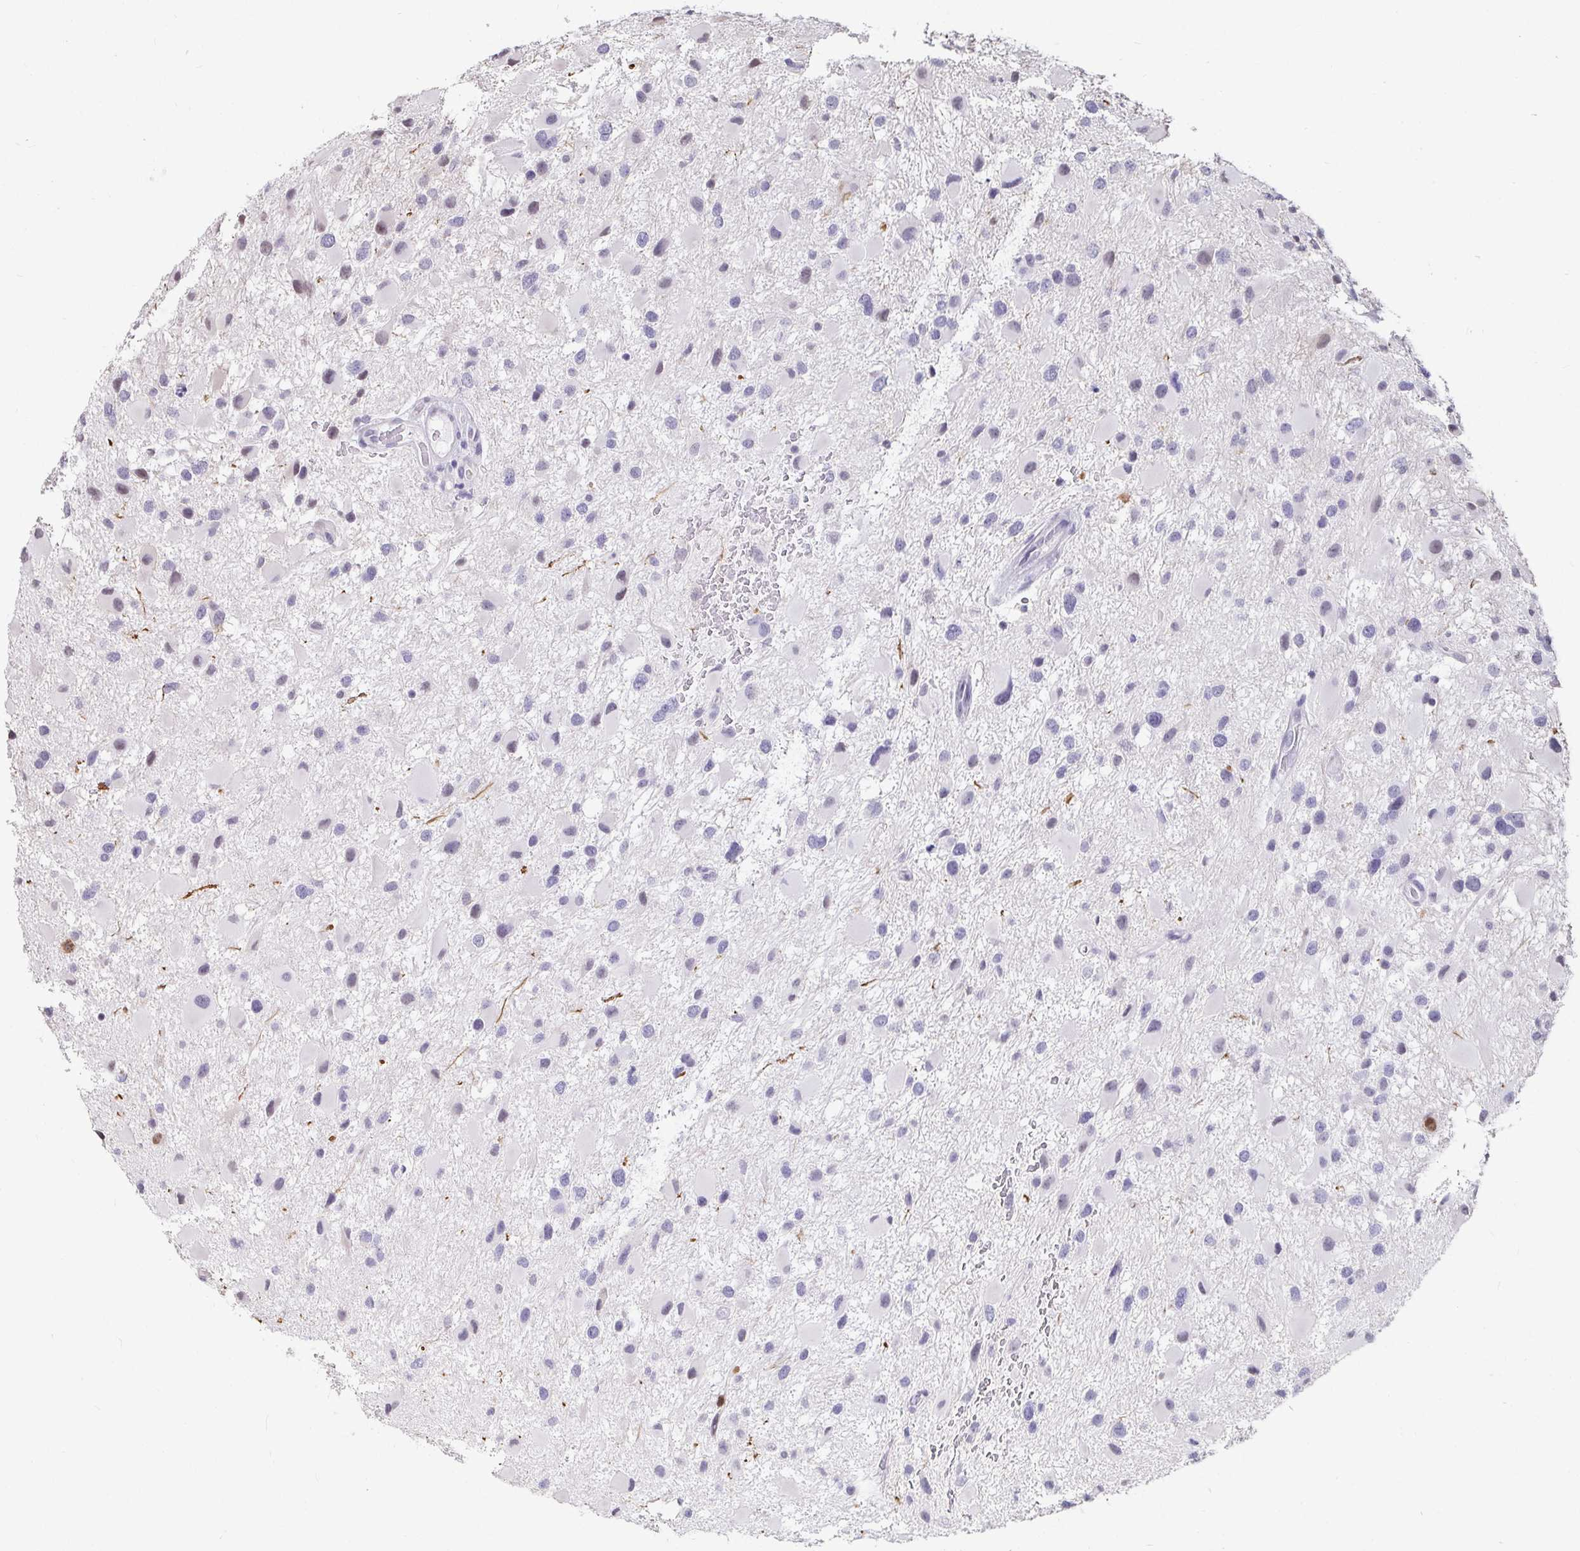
{"staining": {"intensity": "negative", "quantity": "none", "location": "none"}, "tissue": "glioma", "cell_type": "Tumor cells", "image_type": "cancer", "snomed": [{"axis": "morphology", "description": "Glioma, malignant, High grade"}, {"axis": "topography", "description": "Brain"}], "caption": "Photomicrograph shows no protein positivity in tumor cells of glioma tissue.", "gene": "ANLN", "patient": {"sex": "female", "age": 40}}